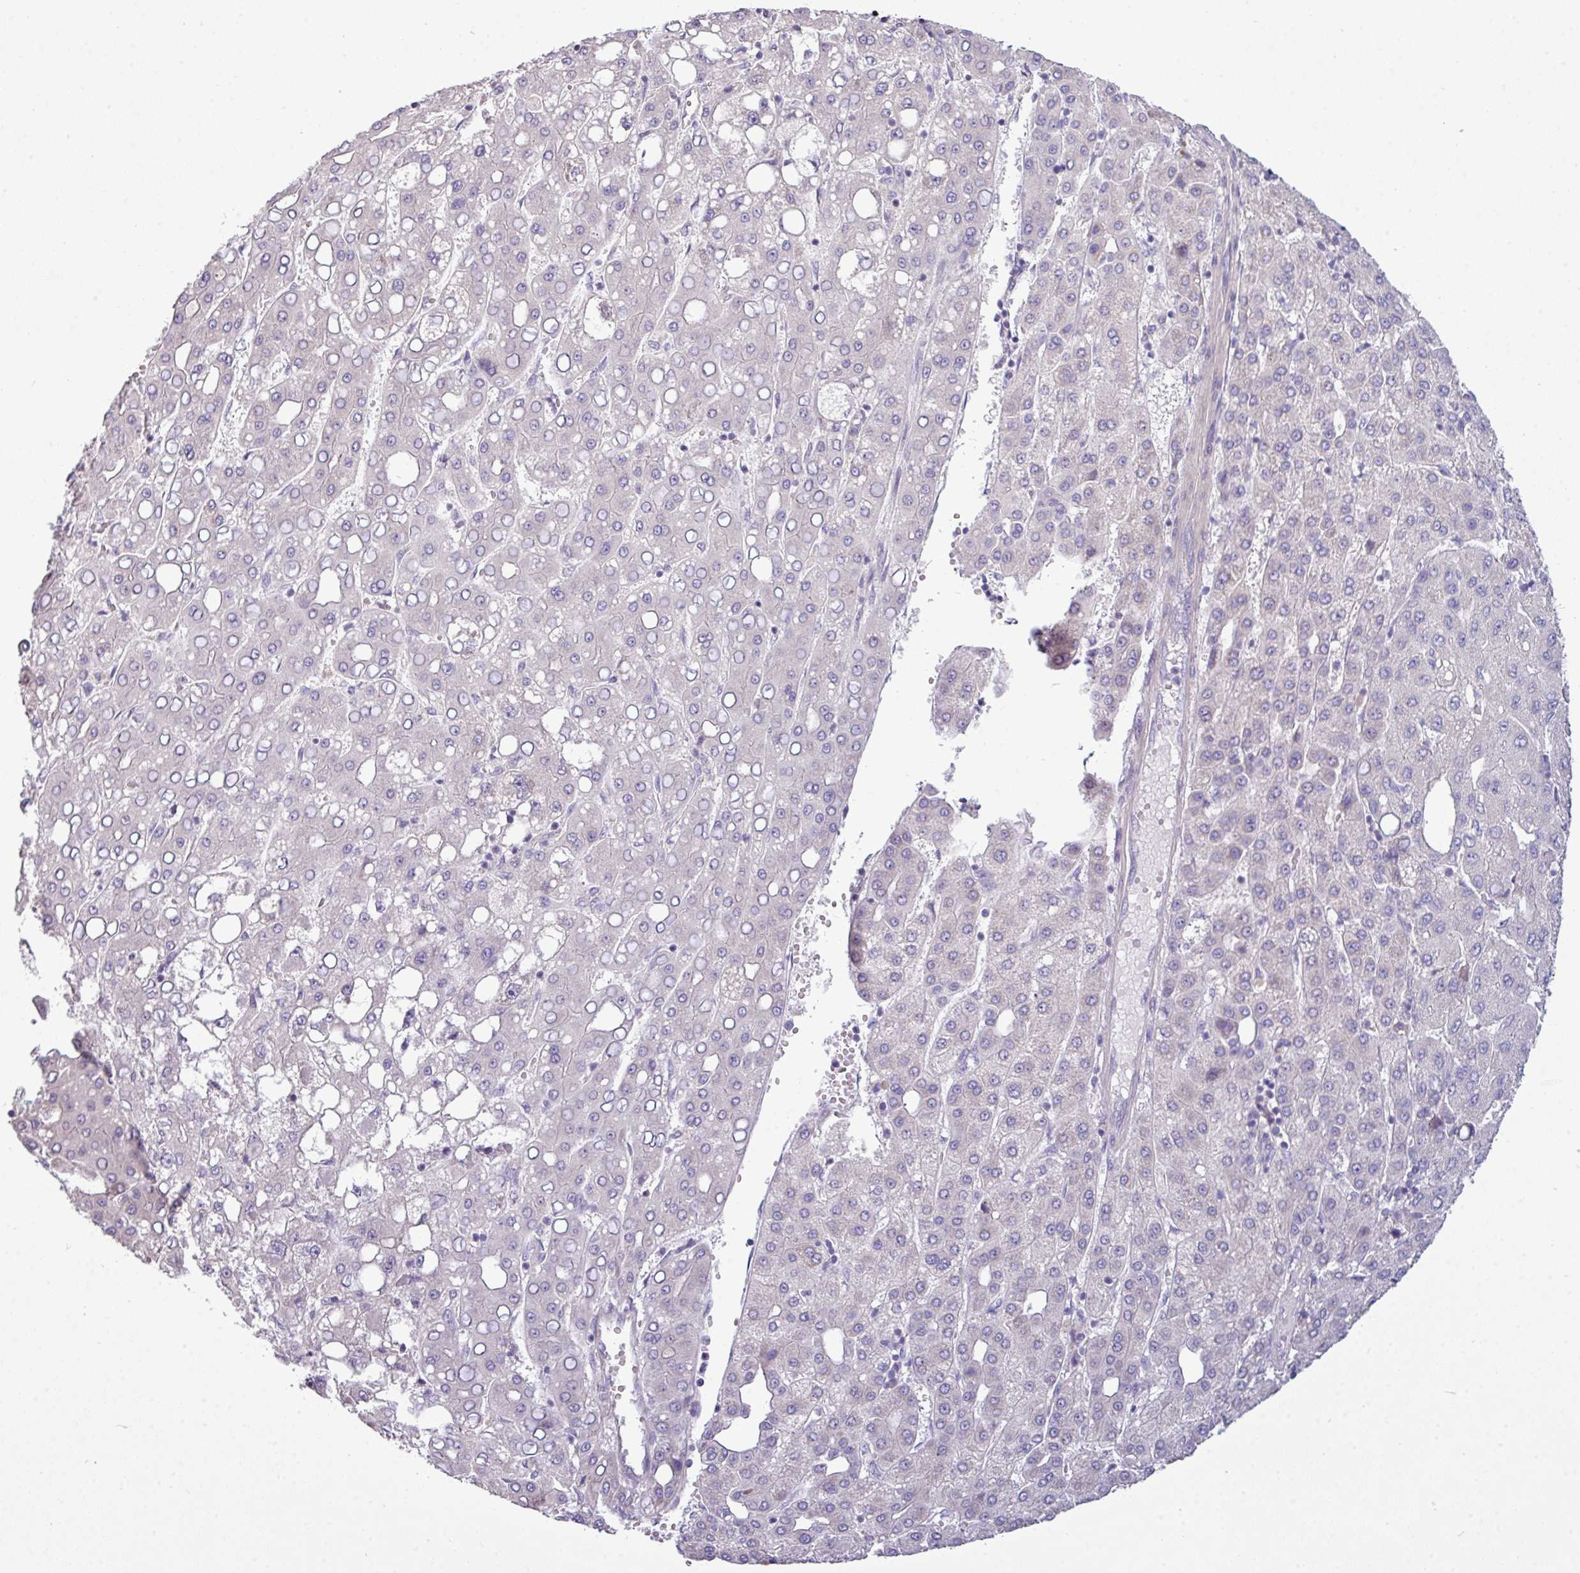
{"staining": {"intensity": "negative", "quantity": "none", "location": "none"}, "tissue": "liver cancer", "cell_type": "Tumor cells", "image_type": "cancer", "snomed": [{"axis": "morphology", "description": "Carcinoma, Hepatocellular, NOS"}, {"axis": "topography", "description": "Liver"}], "caption": "Tumor cells are negative for brown protein staining in hepatocellular carcinoma (liver).", "gene": "AGAP5", "patient": {"sex": "male", "age": 65}}